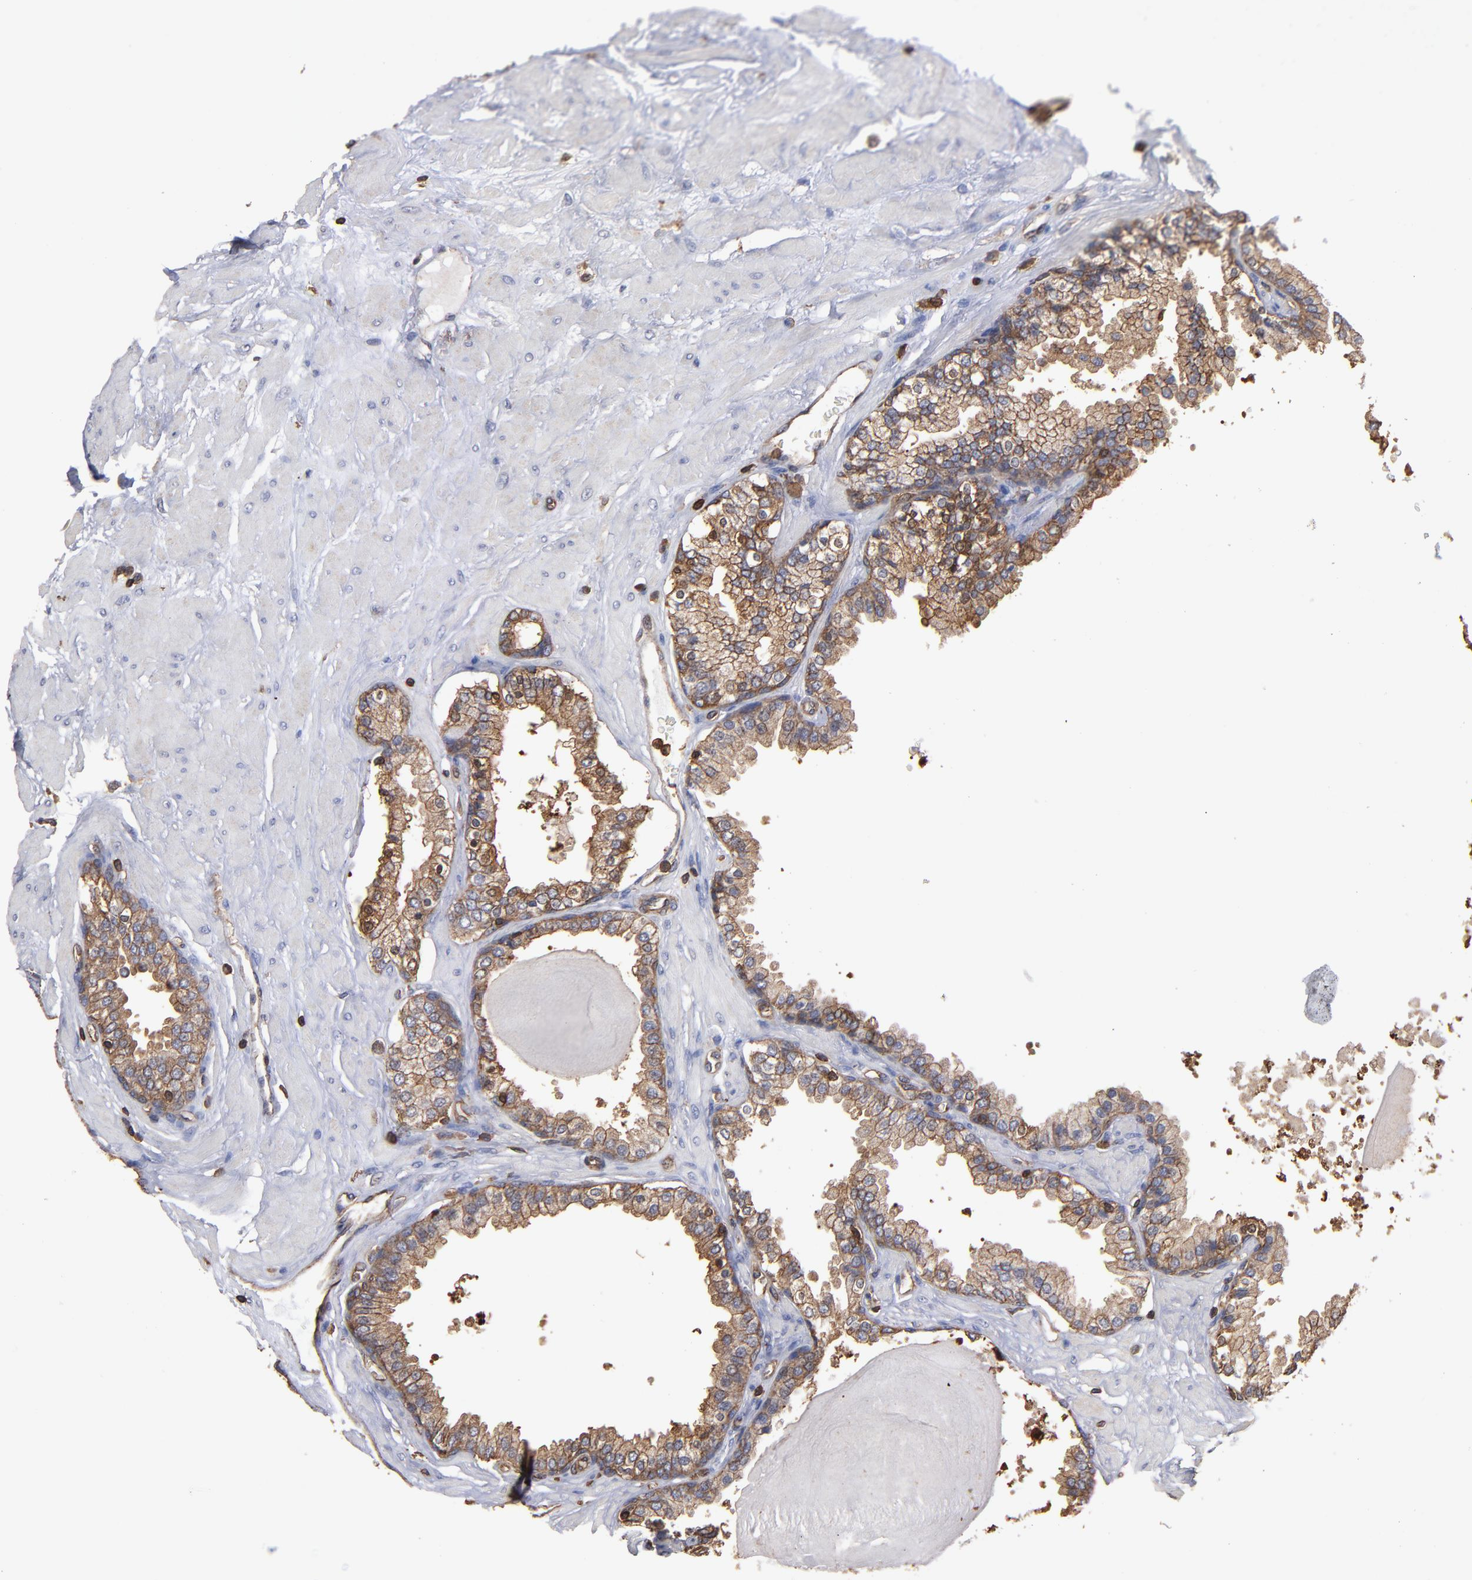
{"staining": {"intensity": "weak", "quantity": ">75%", "location": "cytoplasmic/membranous"}, "tissue": "prostate", "cell_type": "Glandular cells", "image_type": "normal", "snomed": [{"axis": "morphology", "description": "Normal tissue, NOS"}, {"axis": "topography", "description": "Prostate"}], "caption": "Immunohistochemical staining of unremarkable prostate displays low levels of weak cytoplasmic/membranous expression in approximately >75% of glandular cells.", "gene": "ACTN4", "patient": {"sex": "male", "age": 51}}